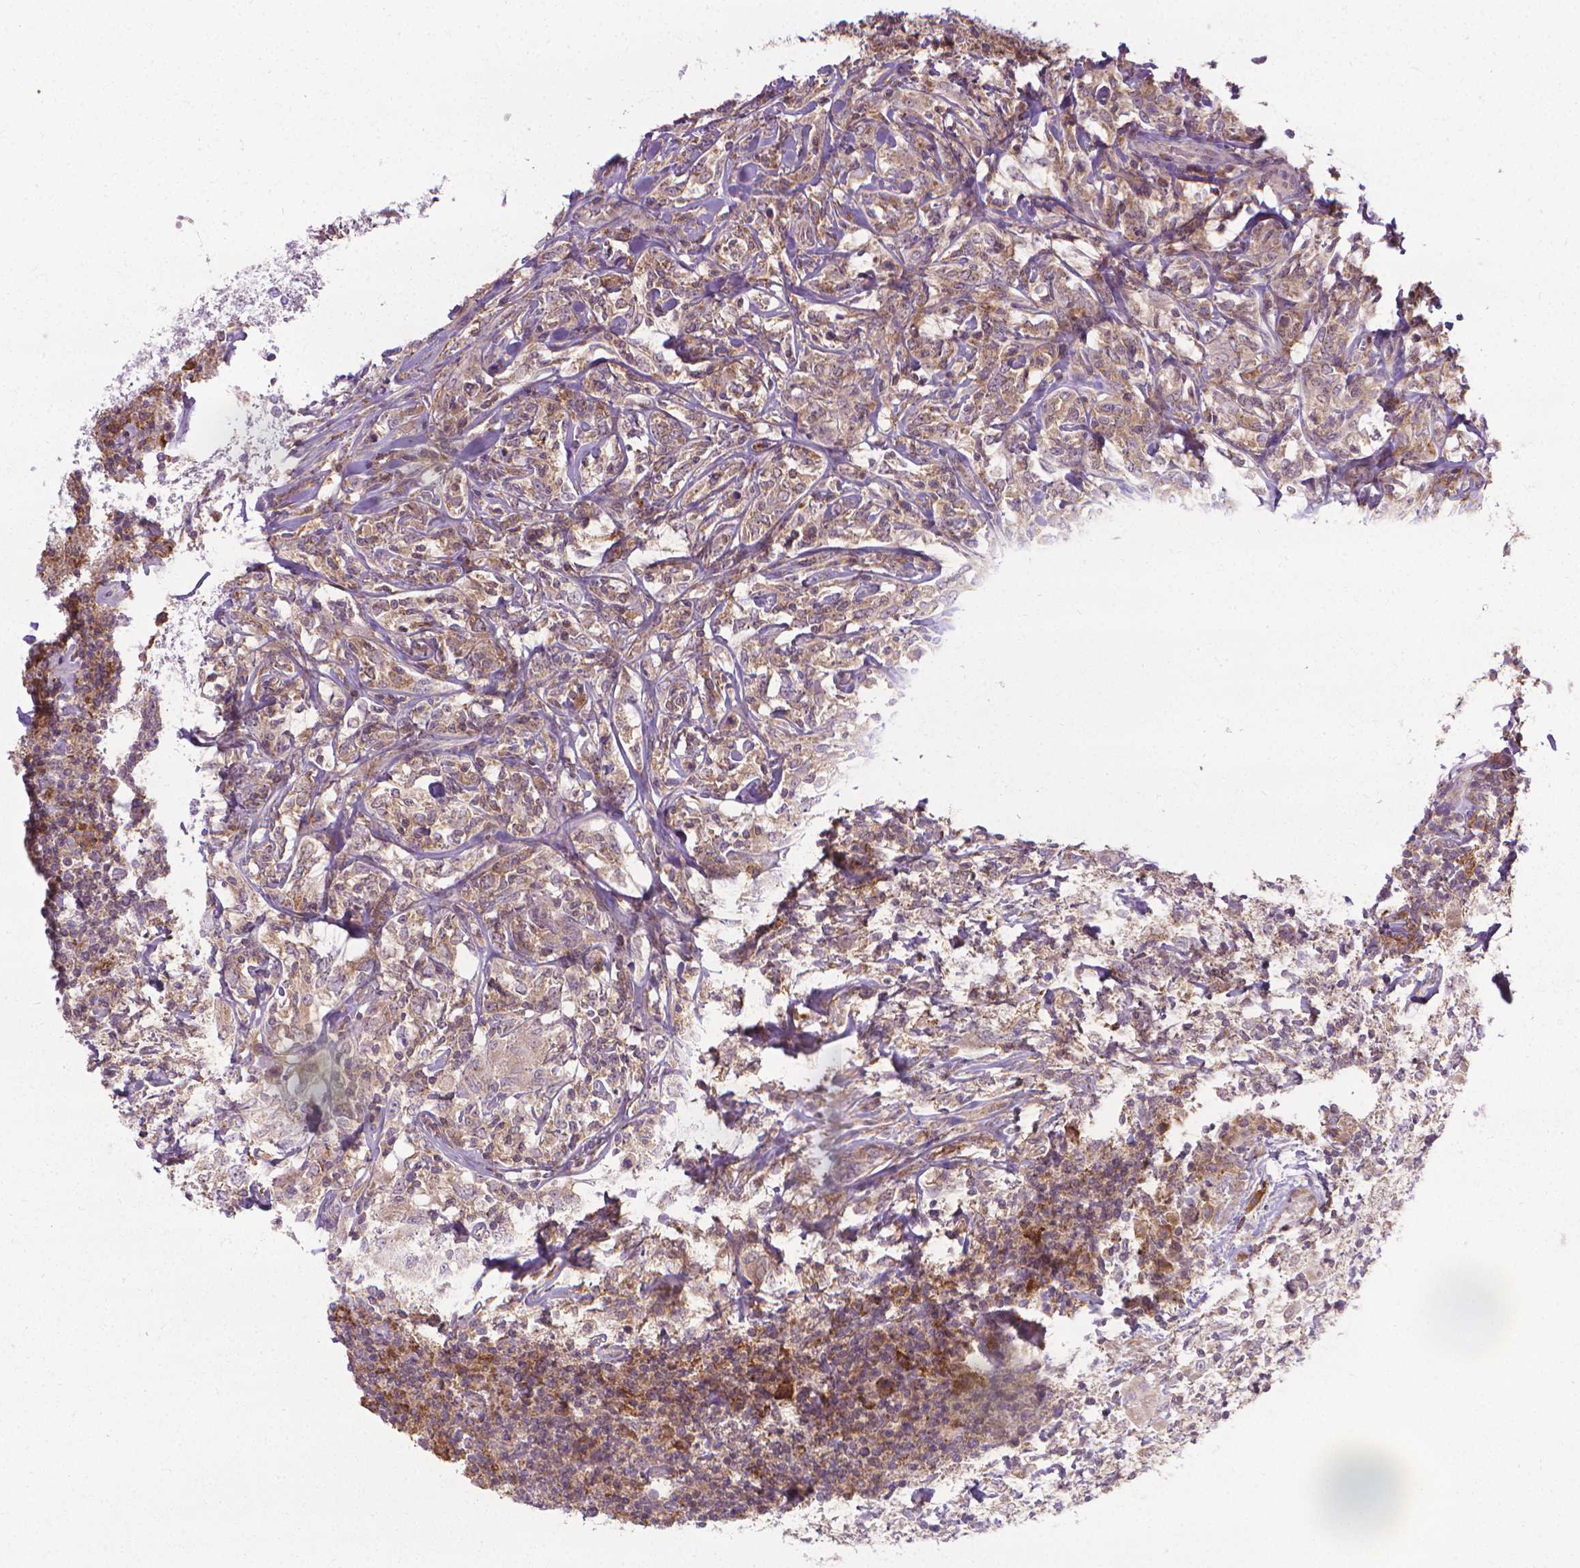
{"staining": {"intensity": "weak", "quantity": ">75%", "location": "cytoplasmic/membranous"}, "tissue": "lymphoma", "cell_type": "Tumor cells", "image_type": "cancer", "snomed": [{"axis": "morphology", "description": "Malignant lymphoma, non-Hodgkin's type, High grade"}, {"axis": "topography", "description": "Lymph node"}], "caption": "Immunohistochemical staining of human high-grade malignant lymphoma, non-Hodgkin's type shows low levels of weak cytoplasmic/membranous protein expression in about >75% of tumor cells. (Brightfield microscopy of DAB IHC at high magnification).", "gene": "PRAG1", "patient": {"sex": "female", "age": 84}}